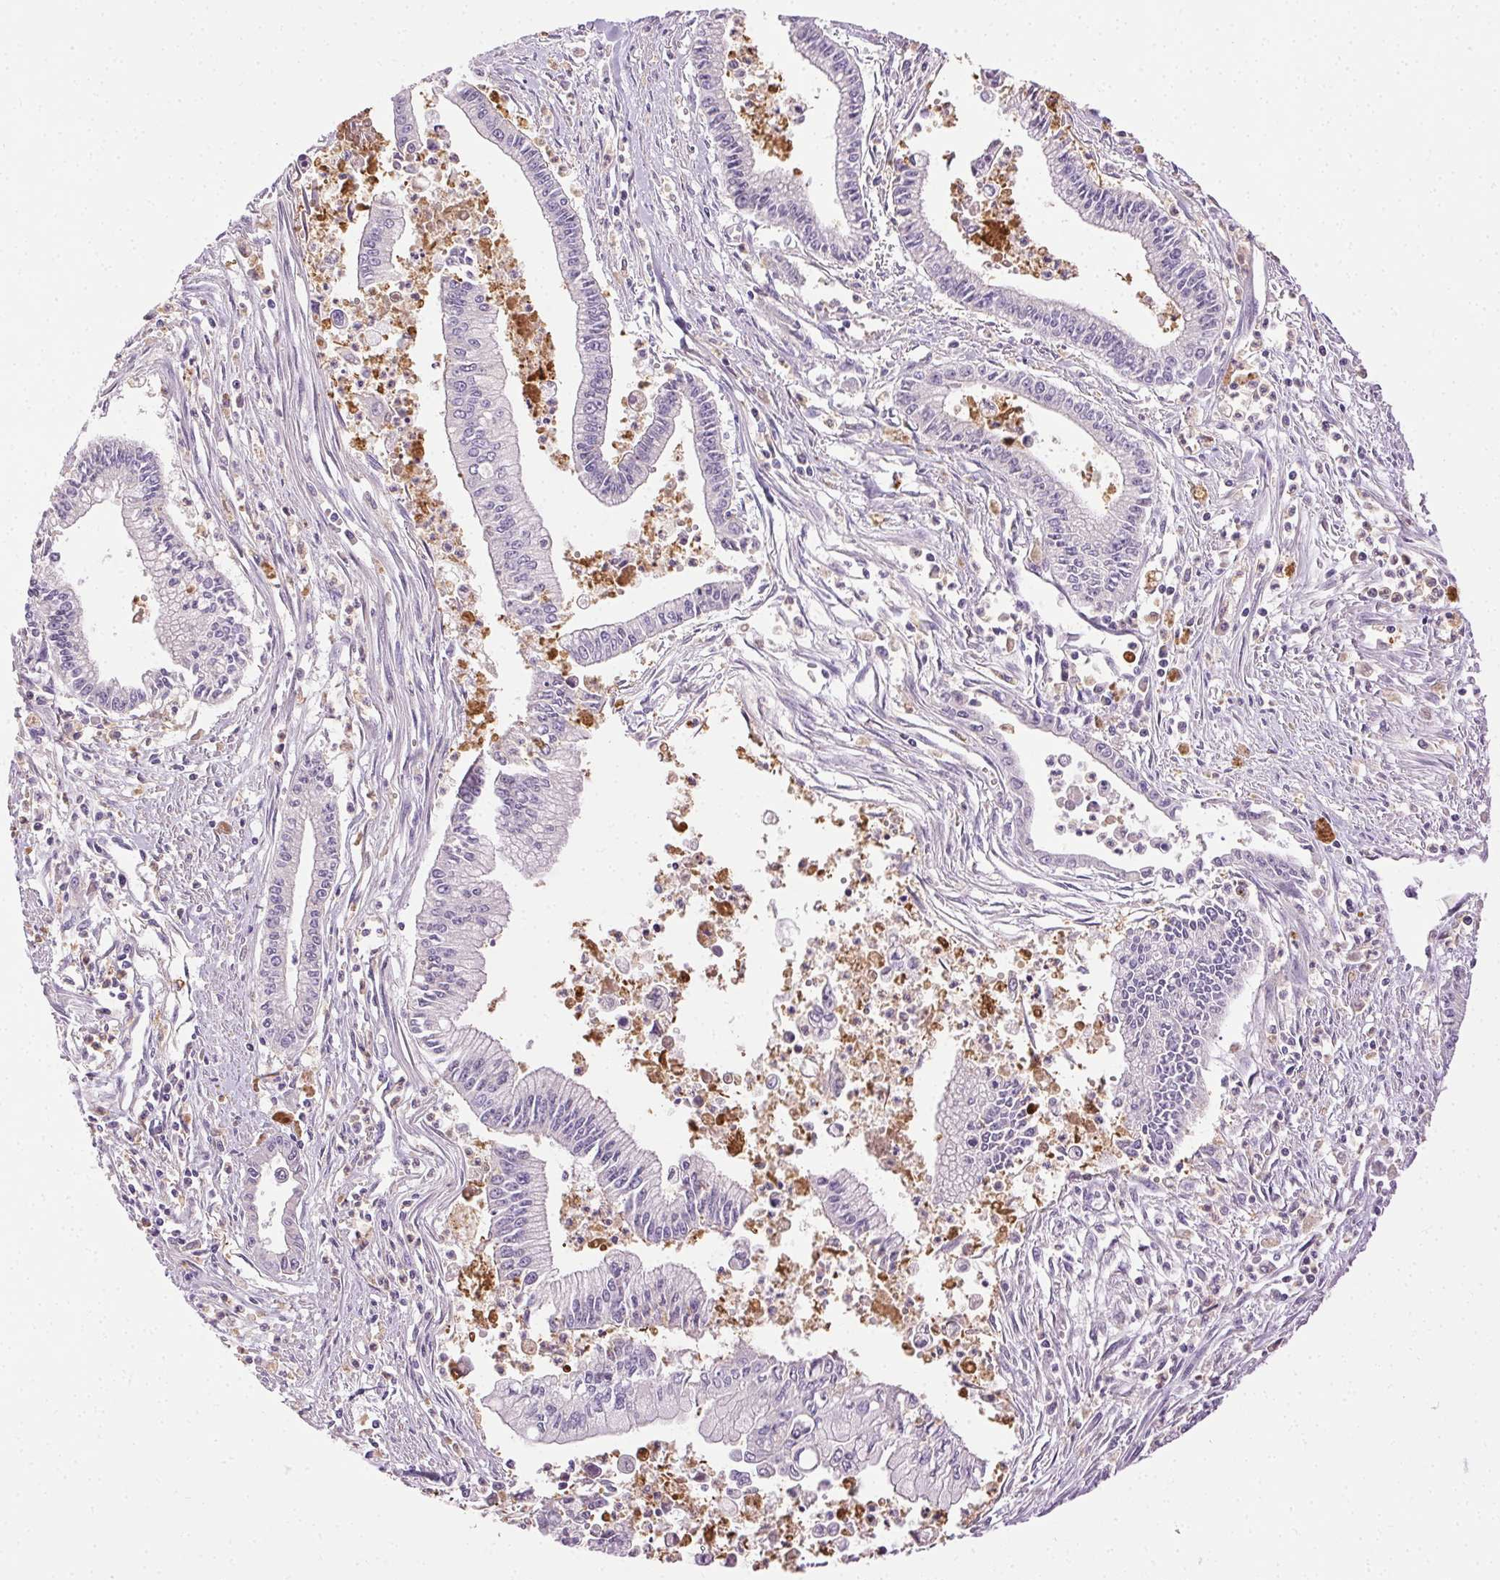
{"staining": {"intensity": "negative", "quantity": "none", "location": "none"}, "tissue": "pancreatic cancer", "cell_type": "Tumor cells", "image_type": "cancer", "snomed": [{"axis": "morphology", "description": "Adenocarcinoma, NOS"}, {"axis": "topography", "description": "Pancreas"}], "caption": "Human pancreatic cancer (adenocarcinoma) stained for a protein using IHC displays no positivity in tumor cells.", "gene": "BPIFB2", "patient": {"sex": "female", "age": 65}}